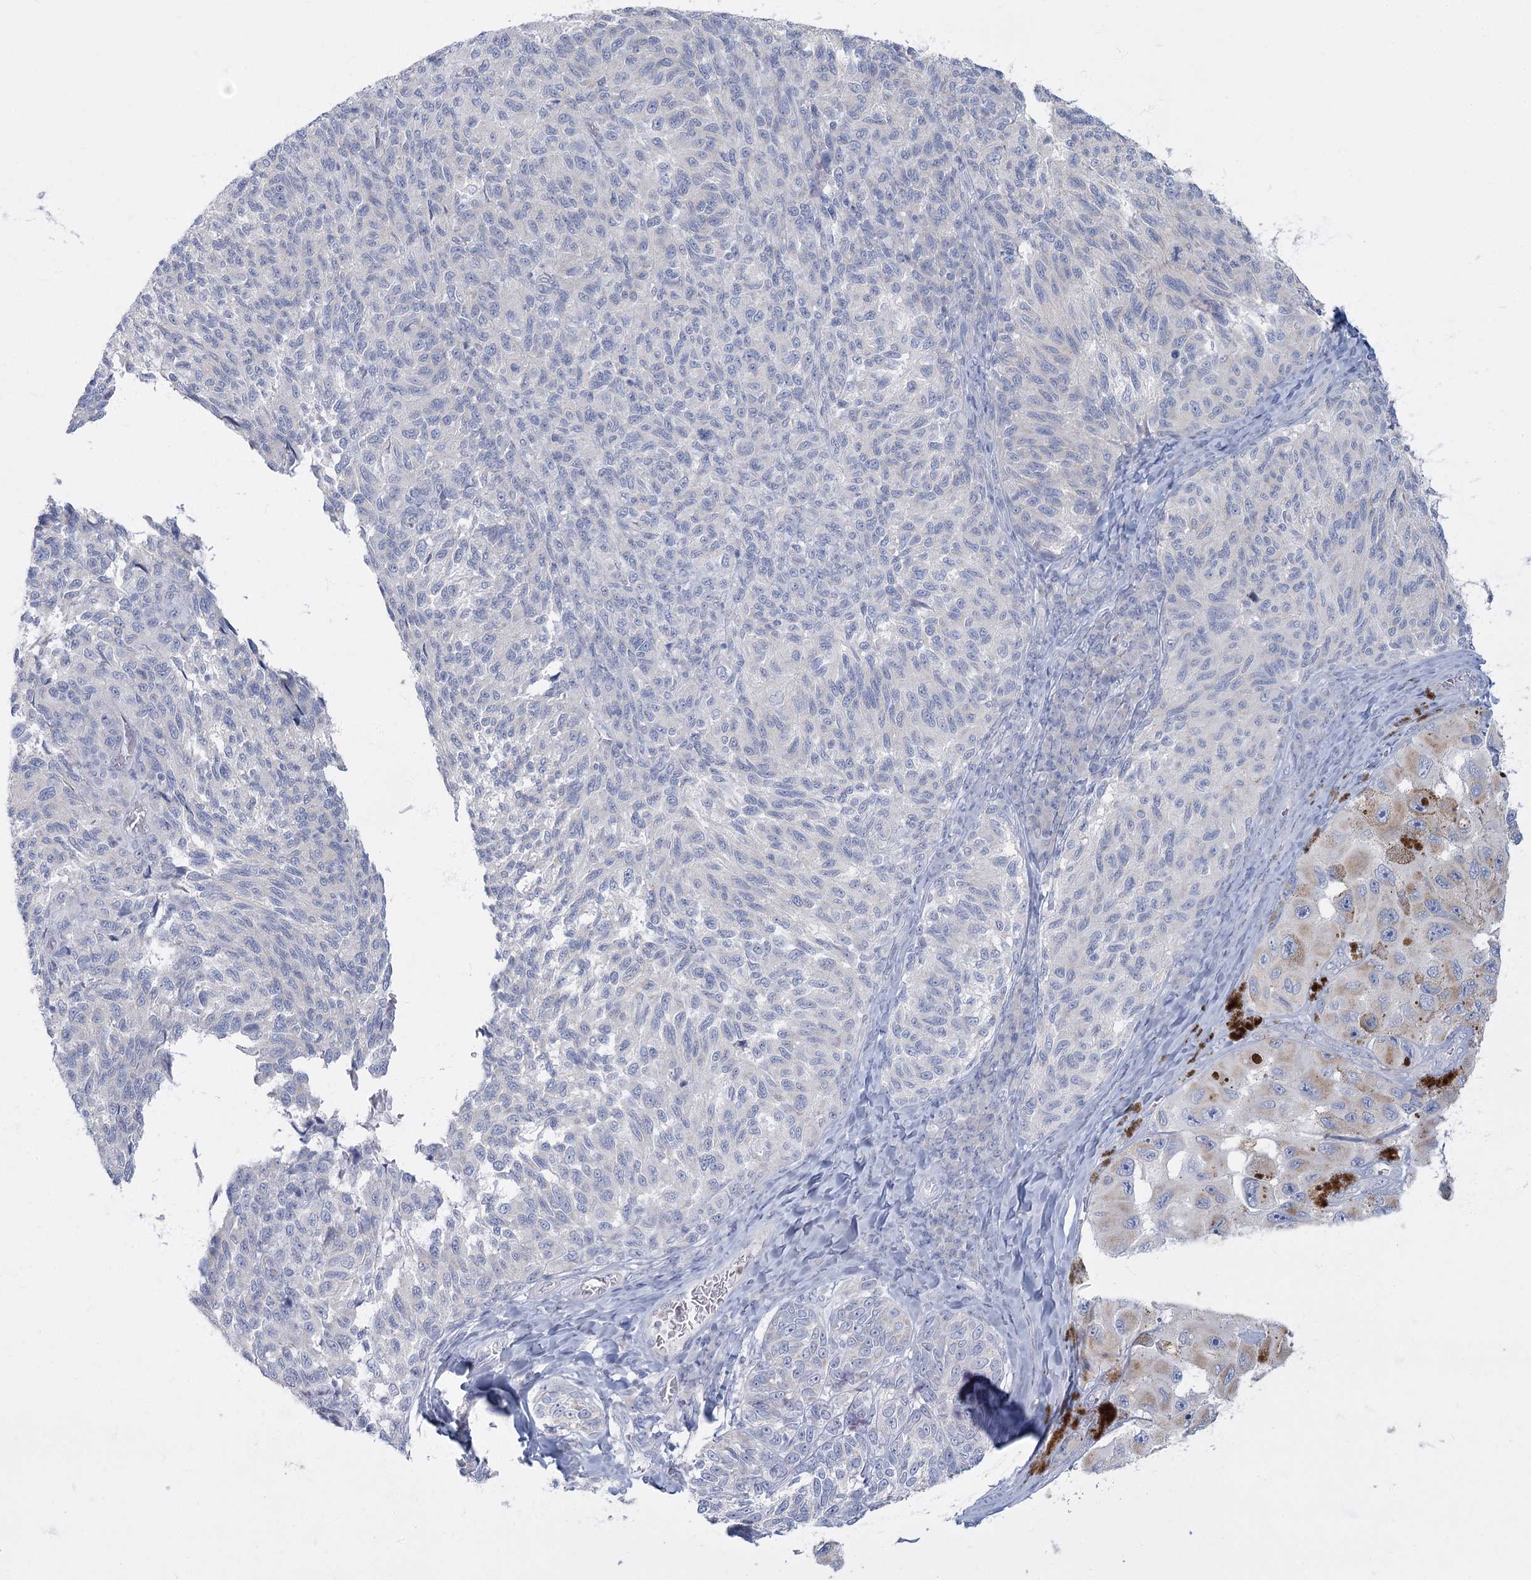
{"staining": {"intensity": "negative", "quantity": "none", "location": "none"}, "tissue": "melanoma", "cell_type": "Tumor cells", "image_type": "cancer", "snomed": [{"axis": "morphology", "description": "Malignant melanoma, NOS"}, {"axis": "topography", "description": "Skin"}], "caption": "This is a photomicrograph of IHC staining of melanoma, which shows no expression in tumor cells.", "gene": "FAM110C", "patient": {"sex": "female", "age": 73}}